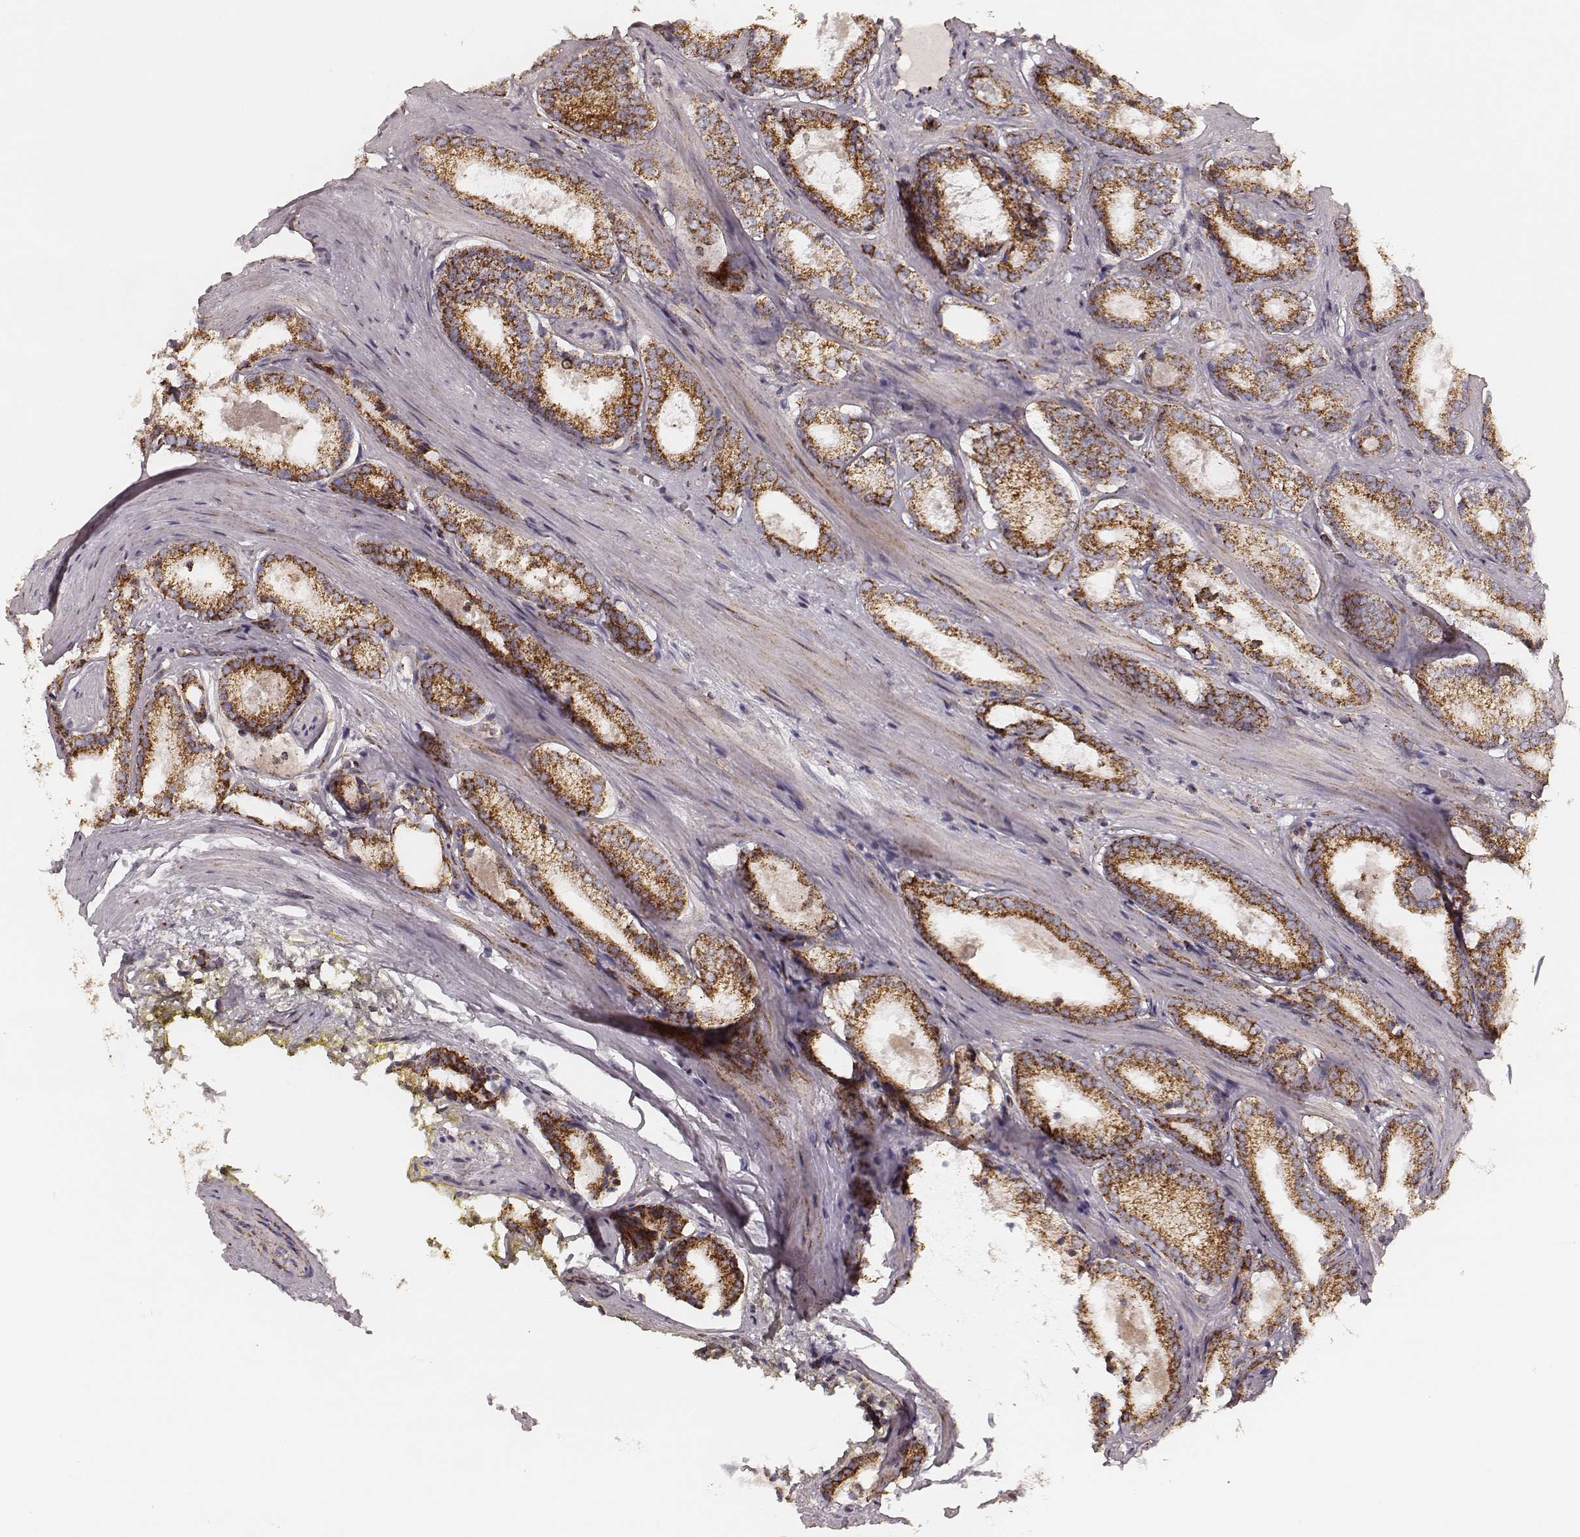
{"staining": {"intensity": "strong", "quantity": ">75%", "location": "cytoplasmic/membranous"}, "tissue": "prostate cancer", "cell_type": "Tumor cells", "image_type": "cancer", "snomed": [{"axis": "morphology", "description": "Adenocarcinoma, Low grade"}, {"axis": "topography", "description": "Prostate"}], "caption": "An image of human prostate cancer stained for a protein exhibits strong cytoplasmic/membranous brown staining in tumor cells.", "gene": "CS", "patient": {"sex": "male", "age": 56}}